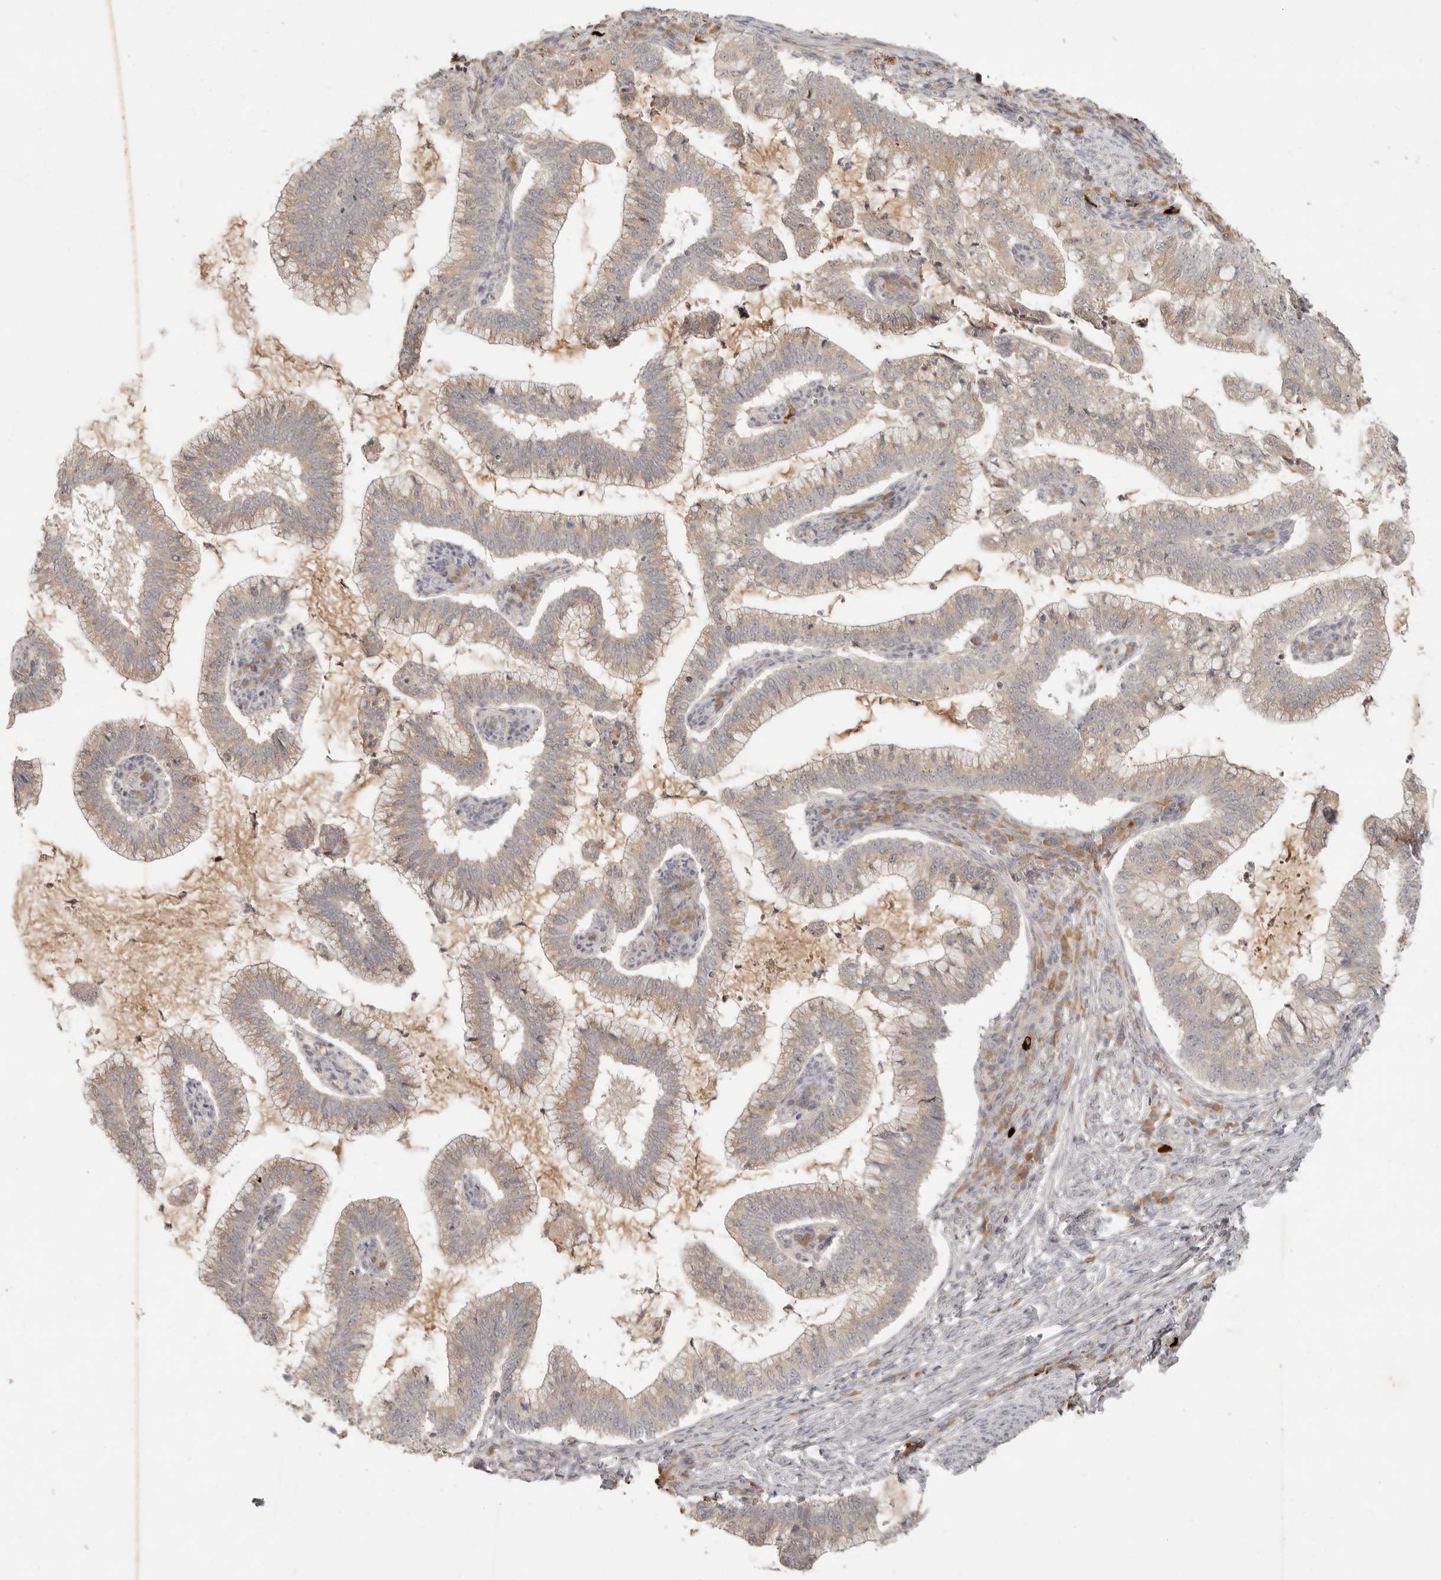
{"staining": {"intensity": "weak", "quantity": ">75%", "location": "cytoplasmic/membranous"}, "tissue": "cervical cancer", "cell_type": "Tumor cells", "image_type": "cancer", "snomed": [{"axis": "morphology", "description": "Adenocarcinoma, NOS"}, {"axis": "topography", "description": "Cervix"}], "caption": "IHC of human adenocarcinoma (cervical) reveals low levels of weak cytoplasmic/membranous positivity in approximately >75% of tumor cells. The staining is performed using DAB (3,3'-diaminobenzidine) brown chromogen to label protein expression. The nuclei are counter-stained blue using hematoxylin.", "gene": "UBXN11", "patient": {"sex": "female", "age": 36}}